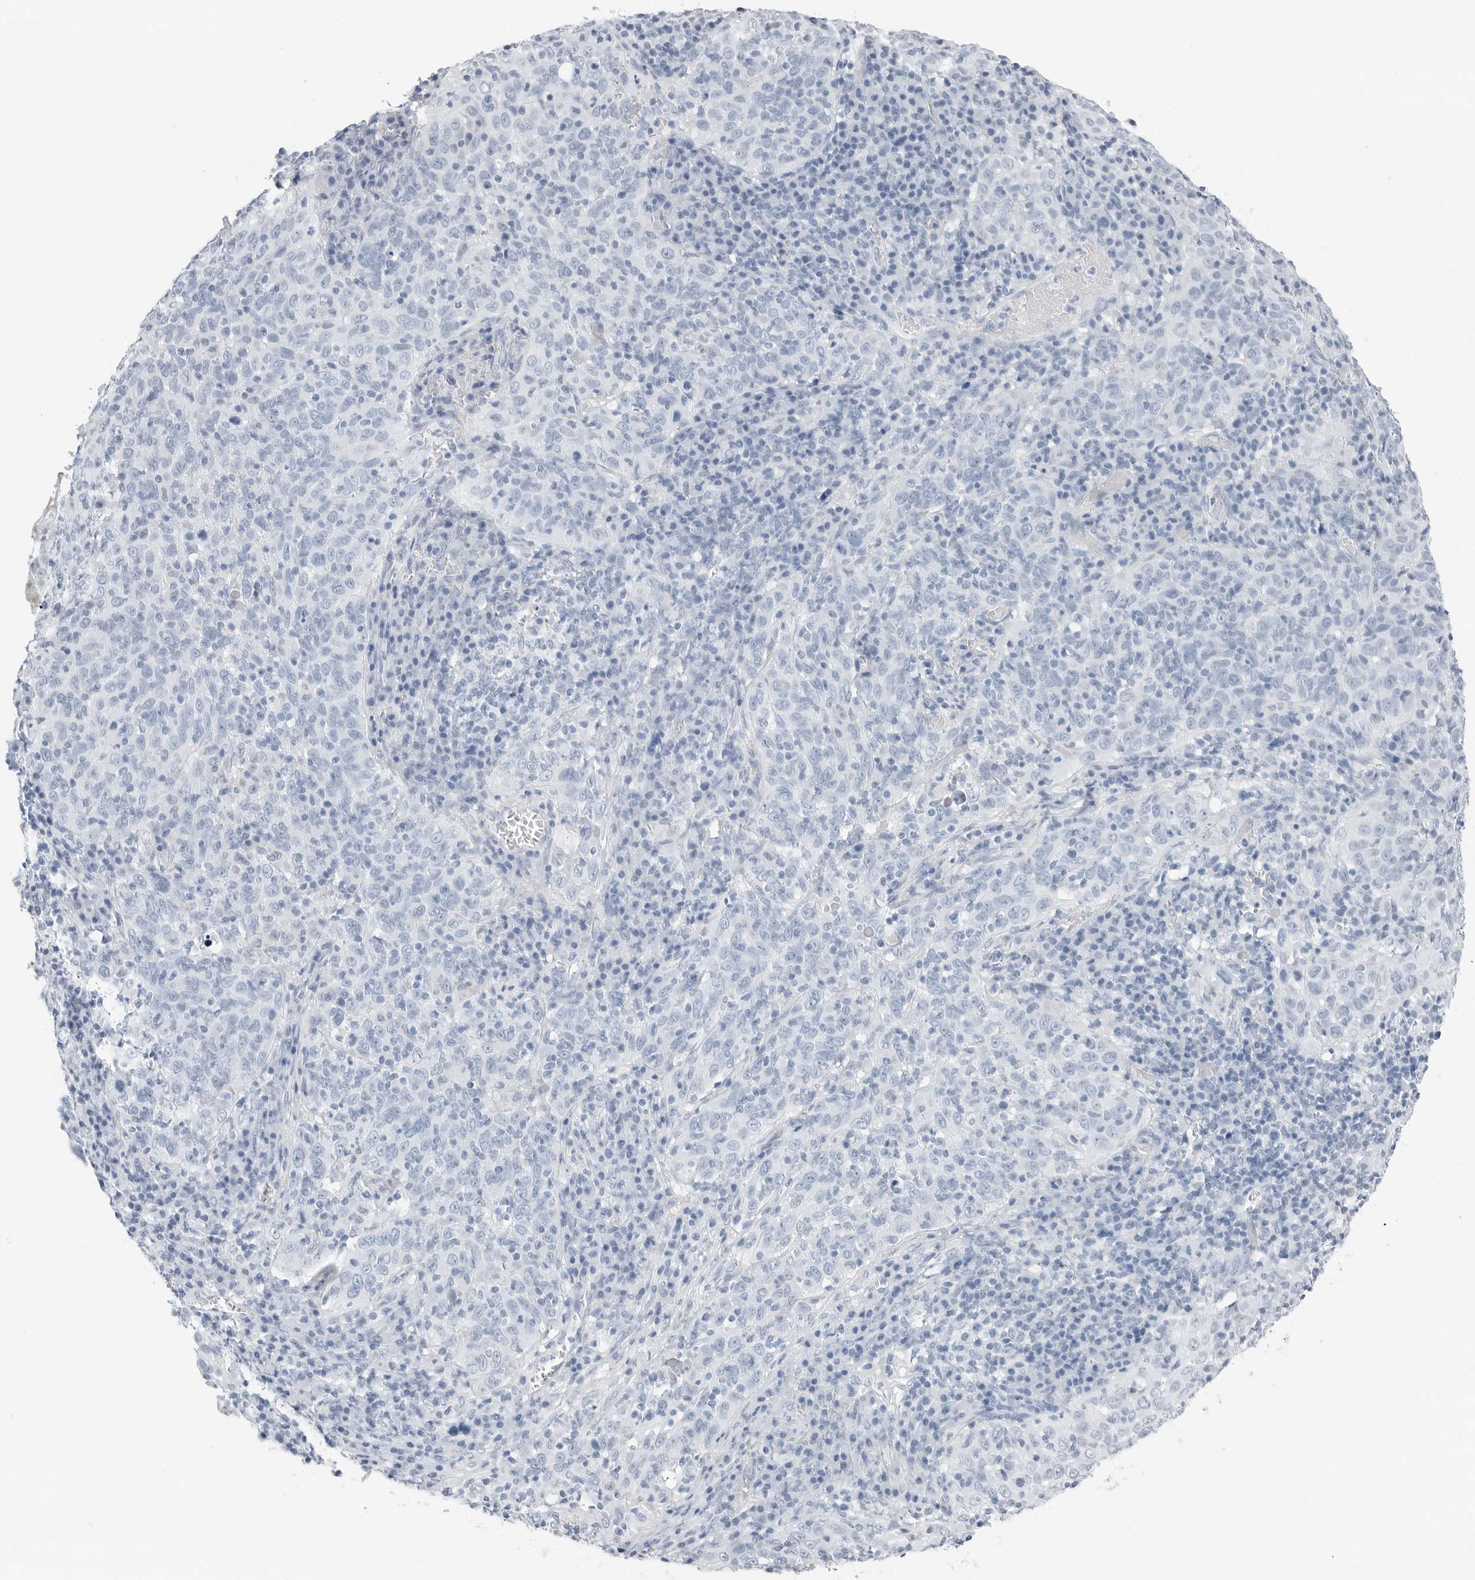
{"staining": {"intensity": "negative", "quantity": "none", "location": "none"}, "tissue": "cervical cancer", "cell_type": "Tumor cells", "image_type": "cancer", "snomed": [{"axis": "morphology", "description": "Squamous cell carcinoma, NOS"}, {"axis": "topography", "description": "Cervix"}], "caption": "Immunohistochemistry (IHC) micrograph of neoplastic tissue: human cervical cancer (squamous cell carcinoma) stained with DAB reveals no significant protein positivity in tumor cells. Nuclei are stained in blue.", "gene": "SLPI", "patient": {"sex": "female", "age": 46}}